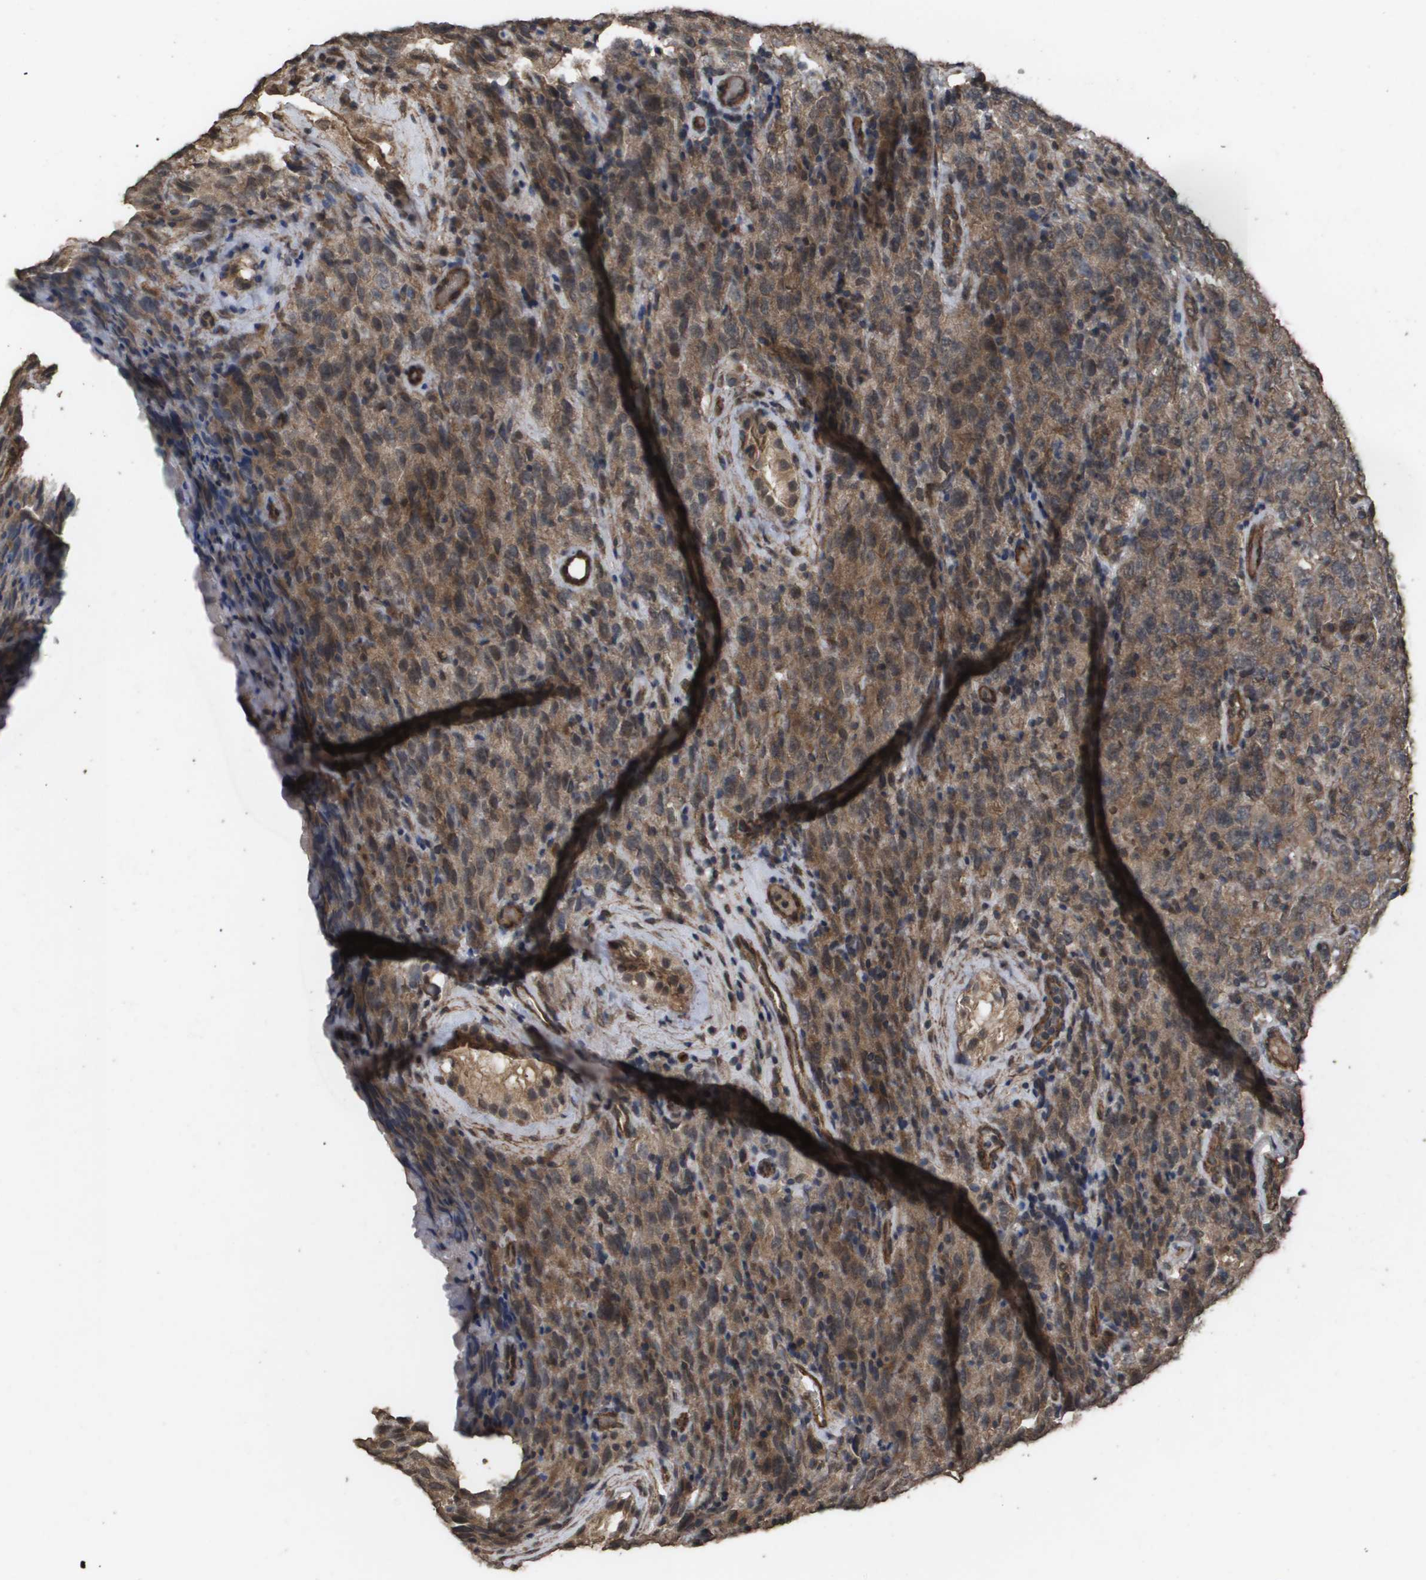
{"staining": {"intensity": "moderate", "quantity": ">75%", "location": "cytoplasmic/membranous"}, "tissue": "testis cancer", "cell_type": "Tumor cells", "image_type": "cancer", "snomed": [{"axis": "morphology", "description": "Seminoma, NOS"}, {"axis": "topography", "description": "Testis"}], "caption": "Immunohistochemical staining of testis seminoma exhibits medium levels of moderate cytoplasmic/membranous protein staining in approximately >75% of tumor cells.", "gene": "CUL5", "patient": {"sex": "male", "age": 52}}